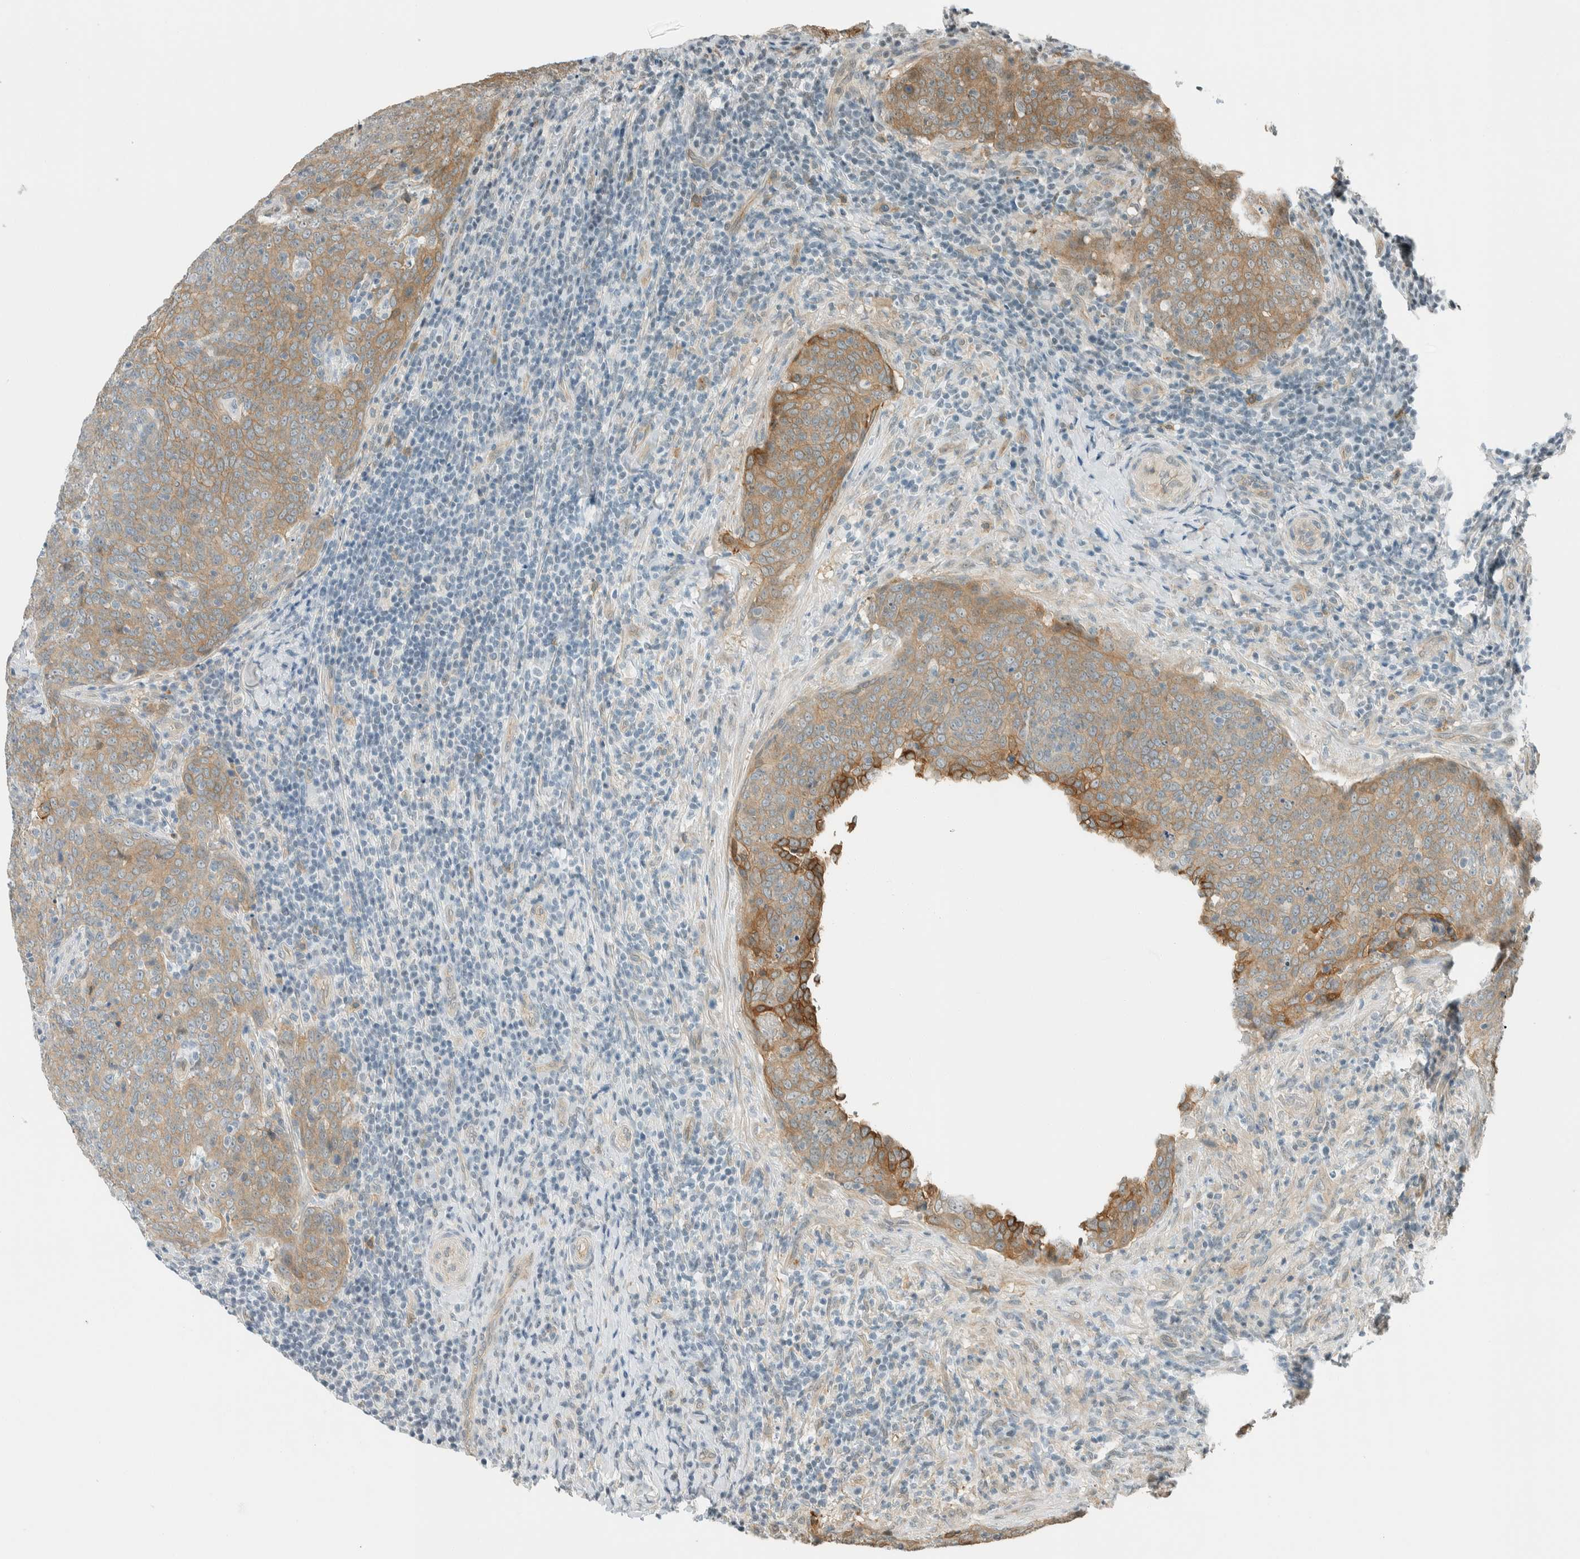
{"staining": {"intensity": "moderate", "quantity": ">75%", "location": "cytoplasmic/membranous"}, "tissue": "head and neck cancer", "cell_type": "Tumor cells", "image_type": "cancer", "snomed": [{"axis": "morphology", "description": "Squamous cell carcinoma, NOS"}, {"axis": "morphology", "description": "Squamous cell carcinoma, metastatic, NOS"}, {"axis": "topography", "description": "Lymph node"}, {"axis": "topography", "description": "Head-Neck"}], "caption": "A micrograph showing moderate cytoplasmic/membranous expression in about >75% of tumor cells in head and neck cancer (metastatic squamous cell carcinoma), as visualized by brown immunohistochemical staining.", "gene": "NIBAN2", "patient": {"sex": "male", "age": 62}}